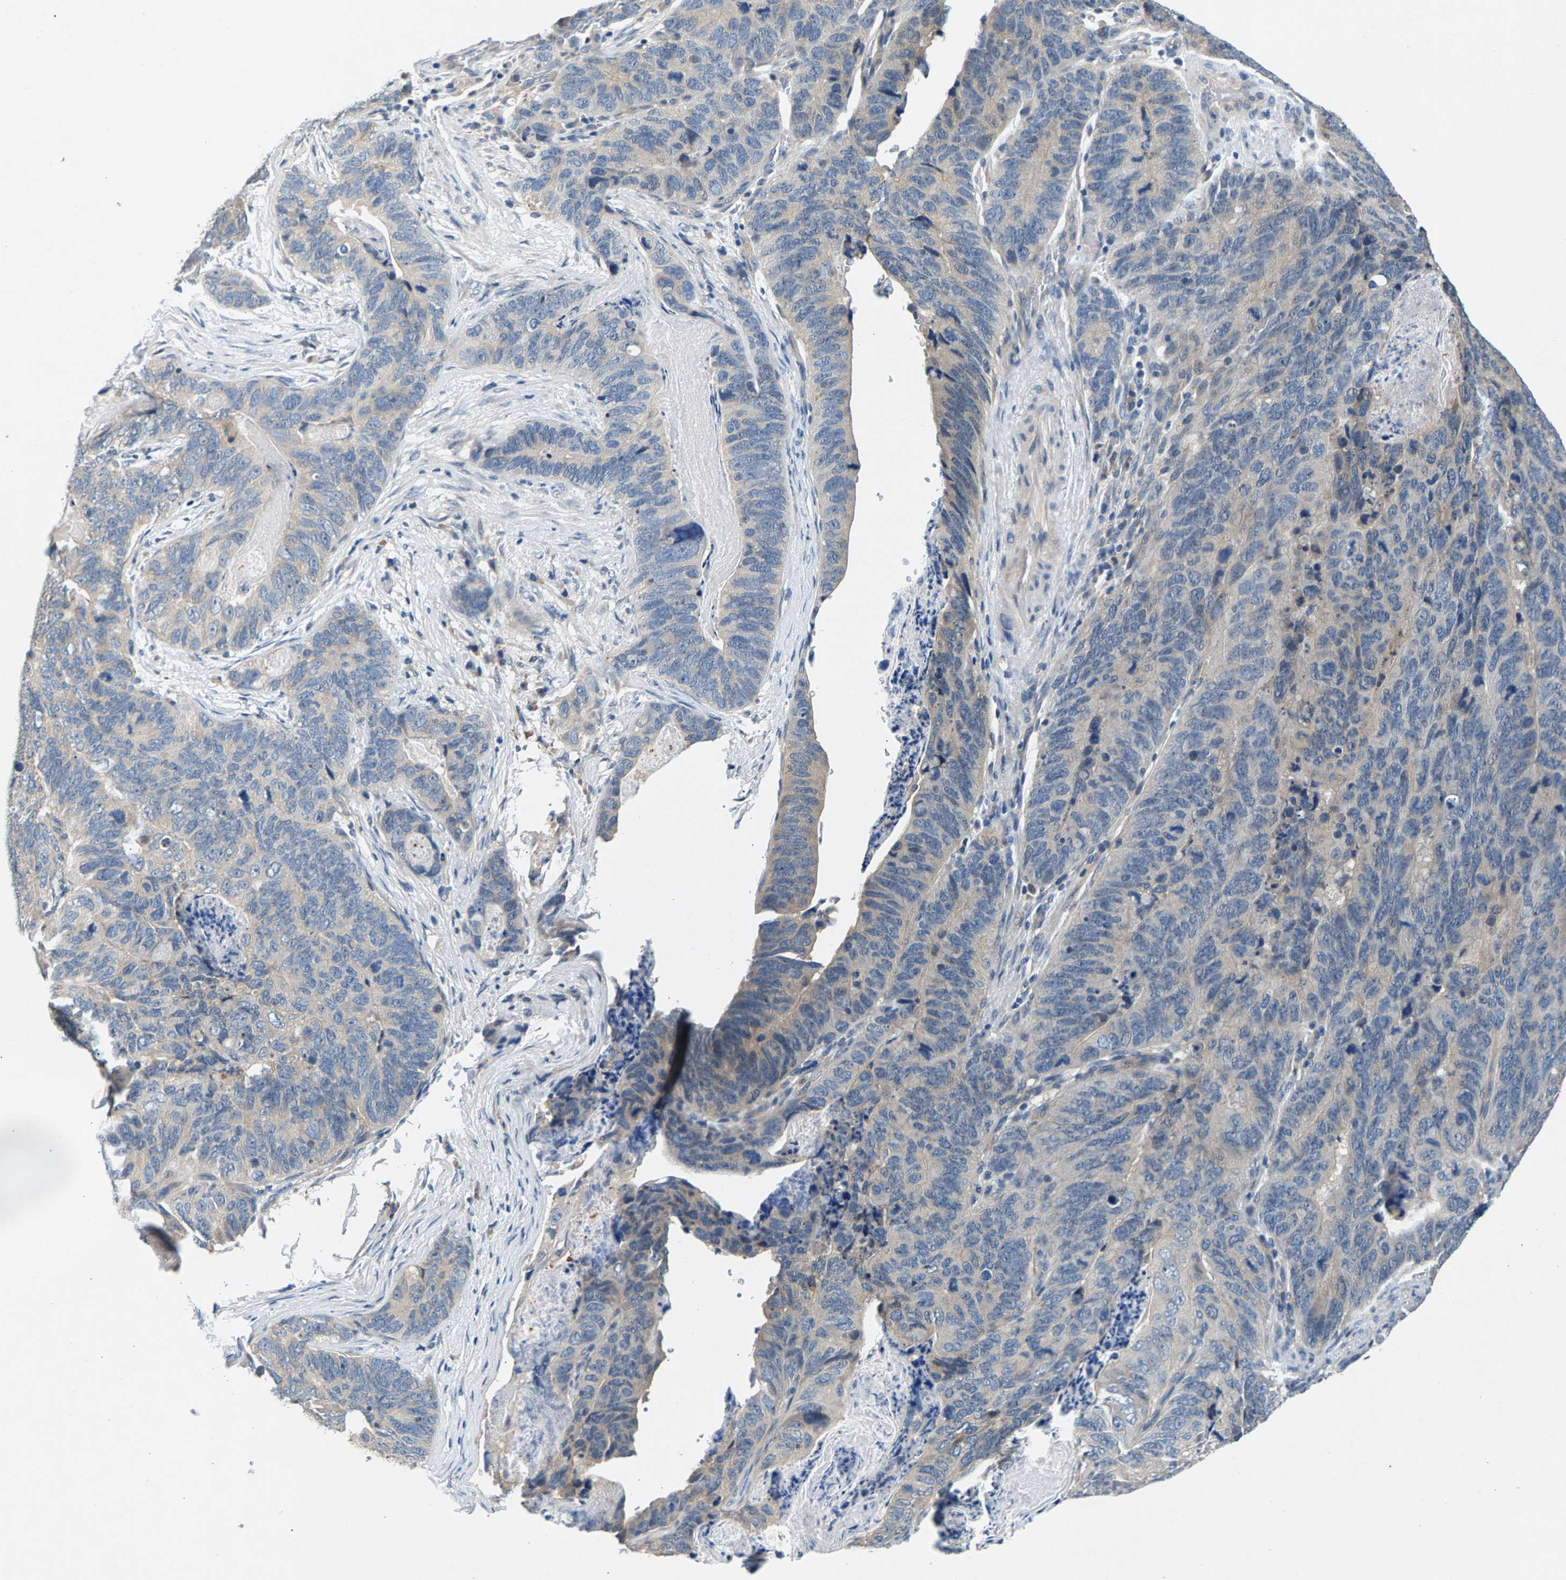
{"staining": {"intensity": "negative", "quantity": "none", "location": "none"}, "tissue": "stomach cancer", "cell_type": "Tumor cells", "image_type": "cancer", "snomed": [{"axis": "morphology", "description": "Normal tissue, NOS"}, {"axis": "morphology", "description": "Adenocarcinoma, NOS"}, {"axis": "topography", "description": "Stomach"}], "caption": "An immunohistochemistry (IHC) histopathology image of adenocarcinoma (stomach) is shown. There is no staining in tumor cells of adenocarcinoma (stomach).", "gene": "NT5C", "patient": {"sex": "female", "age": 89}}